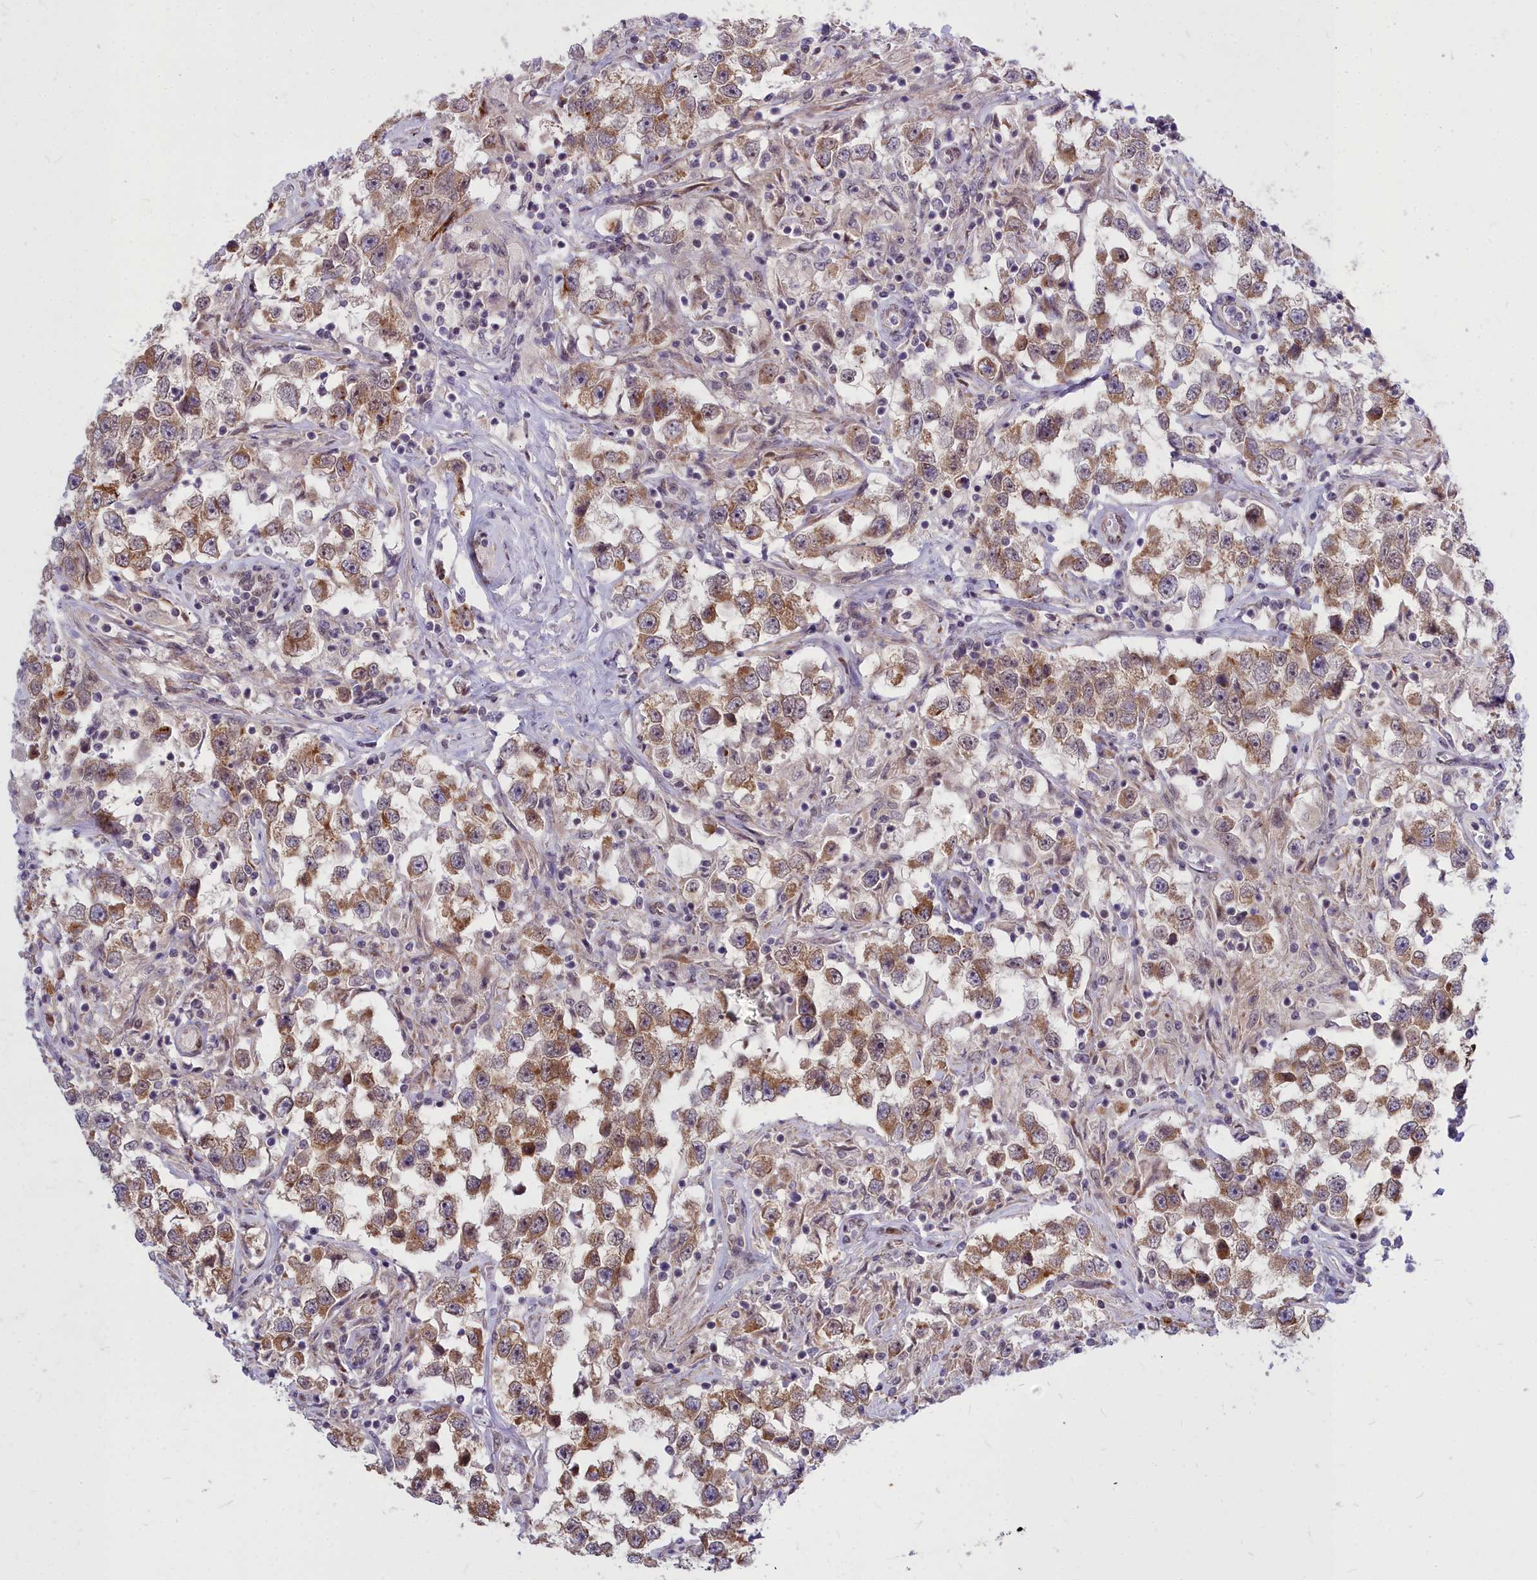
{"staining": {"intensity": "moderate", "quantity": ">75%", "location": "cytoplasmic/membranous"}, "tissue": "testis cancer", "cell_type": "Tumor cells", "image_type": "cancer", "snomed": [{"axis": "morphology", "description": "Seminoma, NOS"}, {"axis": "topography", "description": "Testis"}], "caption": "Immunohistochemistry (IHC) (DAB (3,3'-diaminobenzidine)) staining of testis cancer (seminoma) demonstrates moderate cytoplasmic/membranous protein staining in approximately >75% of tumor cells.", "gene": "ABCB8", "patient": {"sex": "male", "age": 46}}